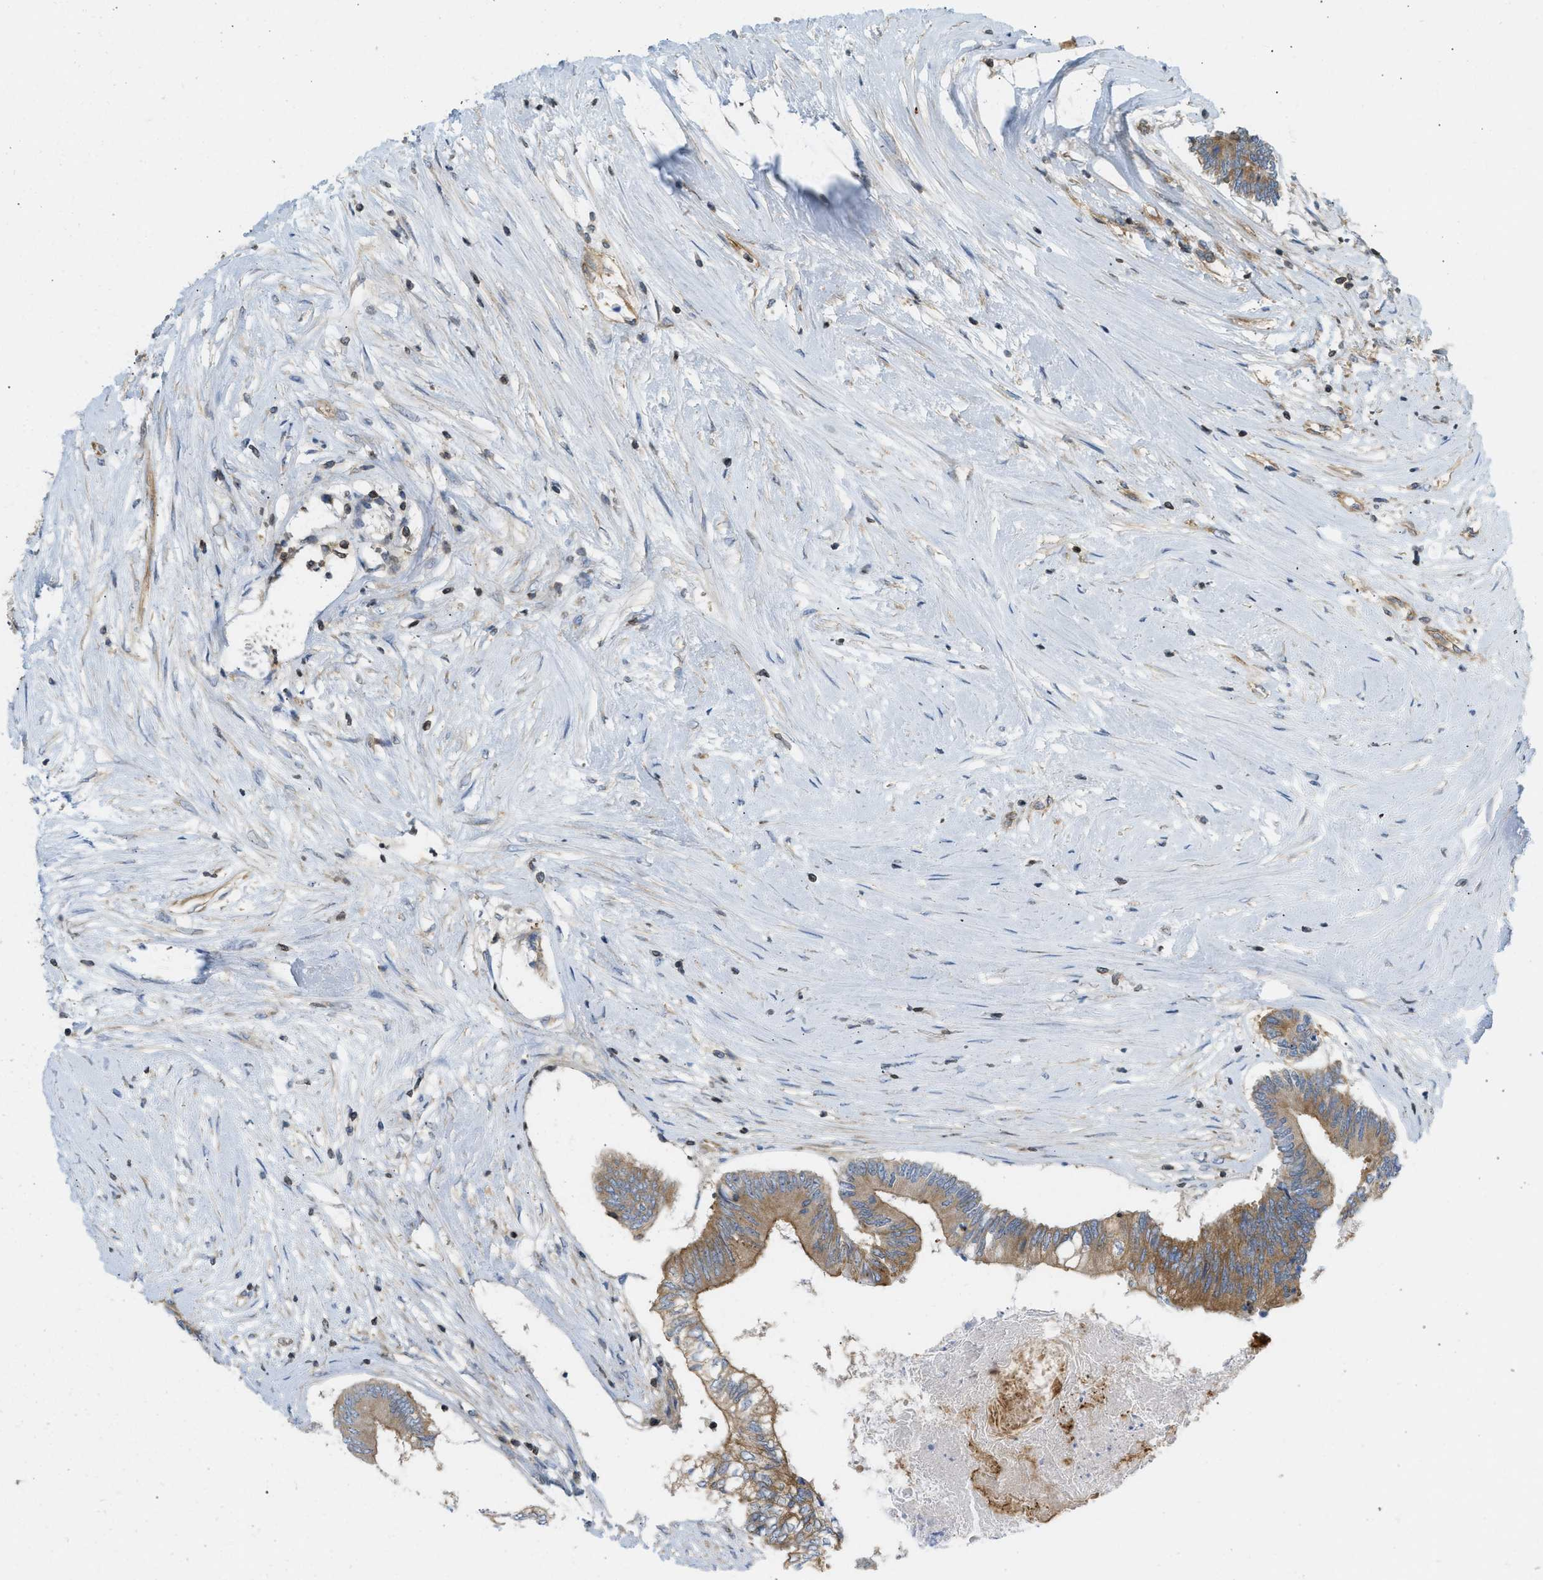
{"staining": {"intensity": "moderate", "quantity": ">75%", "location": "cytoplasmic/membranous"}, "tissue": "colorectal cancer", "cell_type": "Tumor cells", "image_type": "cancer", "snomed": [{"axis": "morphology", "description": "Adenocarcinoma, NOS"}, {"axis": "topography", "description": "Rectum"}], "caption": "The histopathology image demonstrates immunohistochemical staining of colorectal cancer. There is moderate cytoplasmic/membranous staining is appreciated in approximately >75% of tumor cells.", "gene": "STRN", "patient": {"sex": "male", "age": 63}}